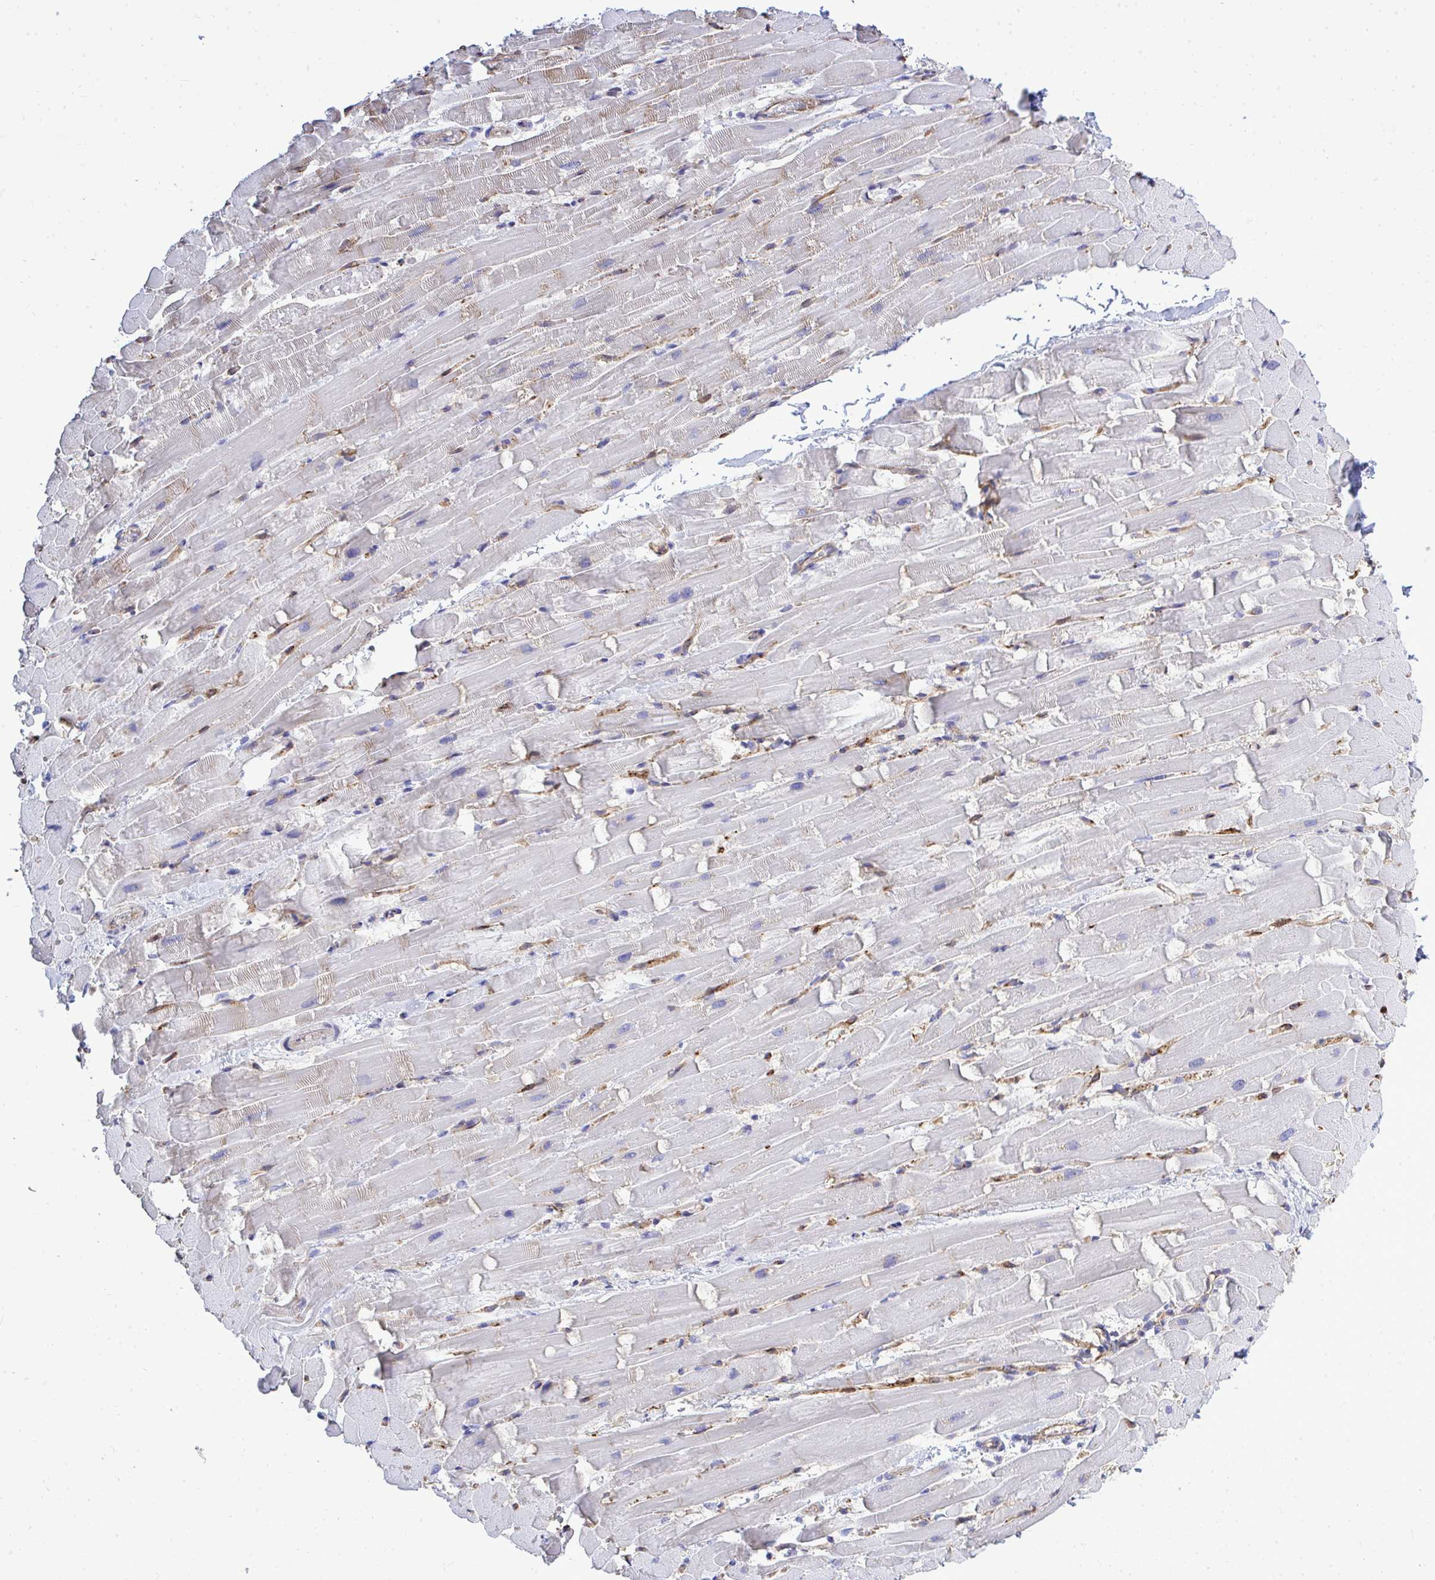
{"staining": {"intensity": "negative", "quantity": "none", "location": "none"}, "tissue": "heart muscle", "cell_type": "Cardiomyocytes", "image_type": "normal", "snomed": [{"axis": "morphology", "description": "Normal tissue, NOS"}, {"axis": "topography", "description": "Heart"}], "caption": "Heart muscle stained for a protein using immunohistochemistry shows no expression cardiomyocytes.", "gene": "SLC25A51", "patient": {"sex": "male", "age": 37}}